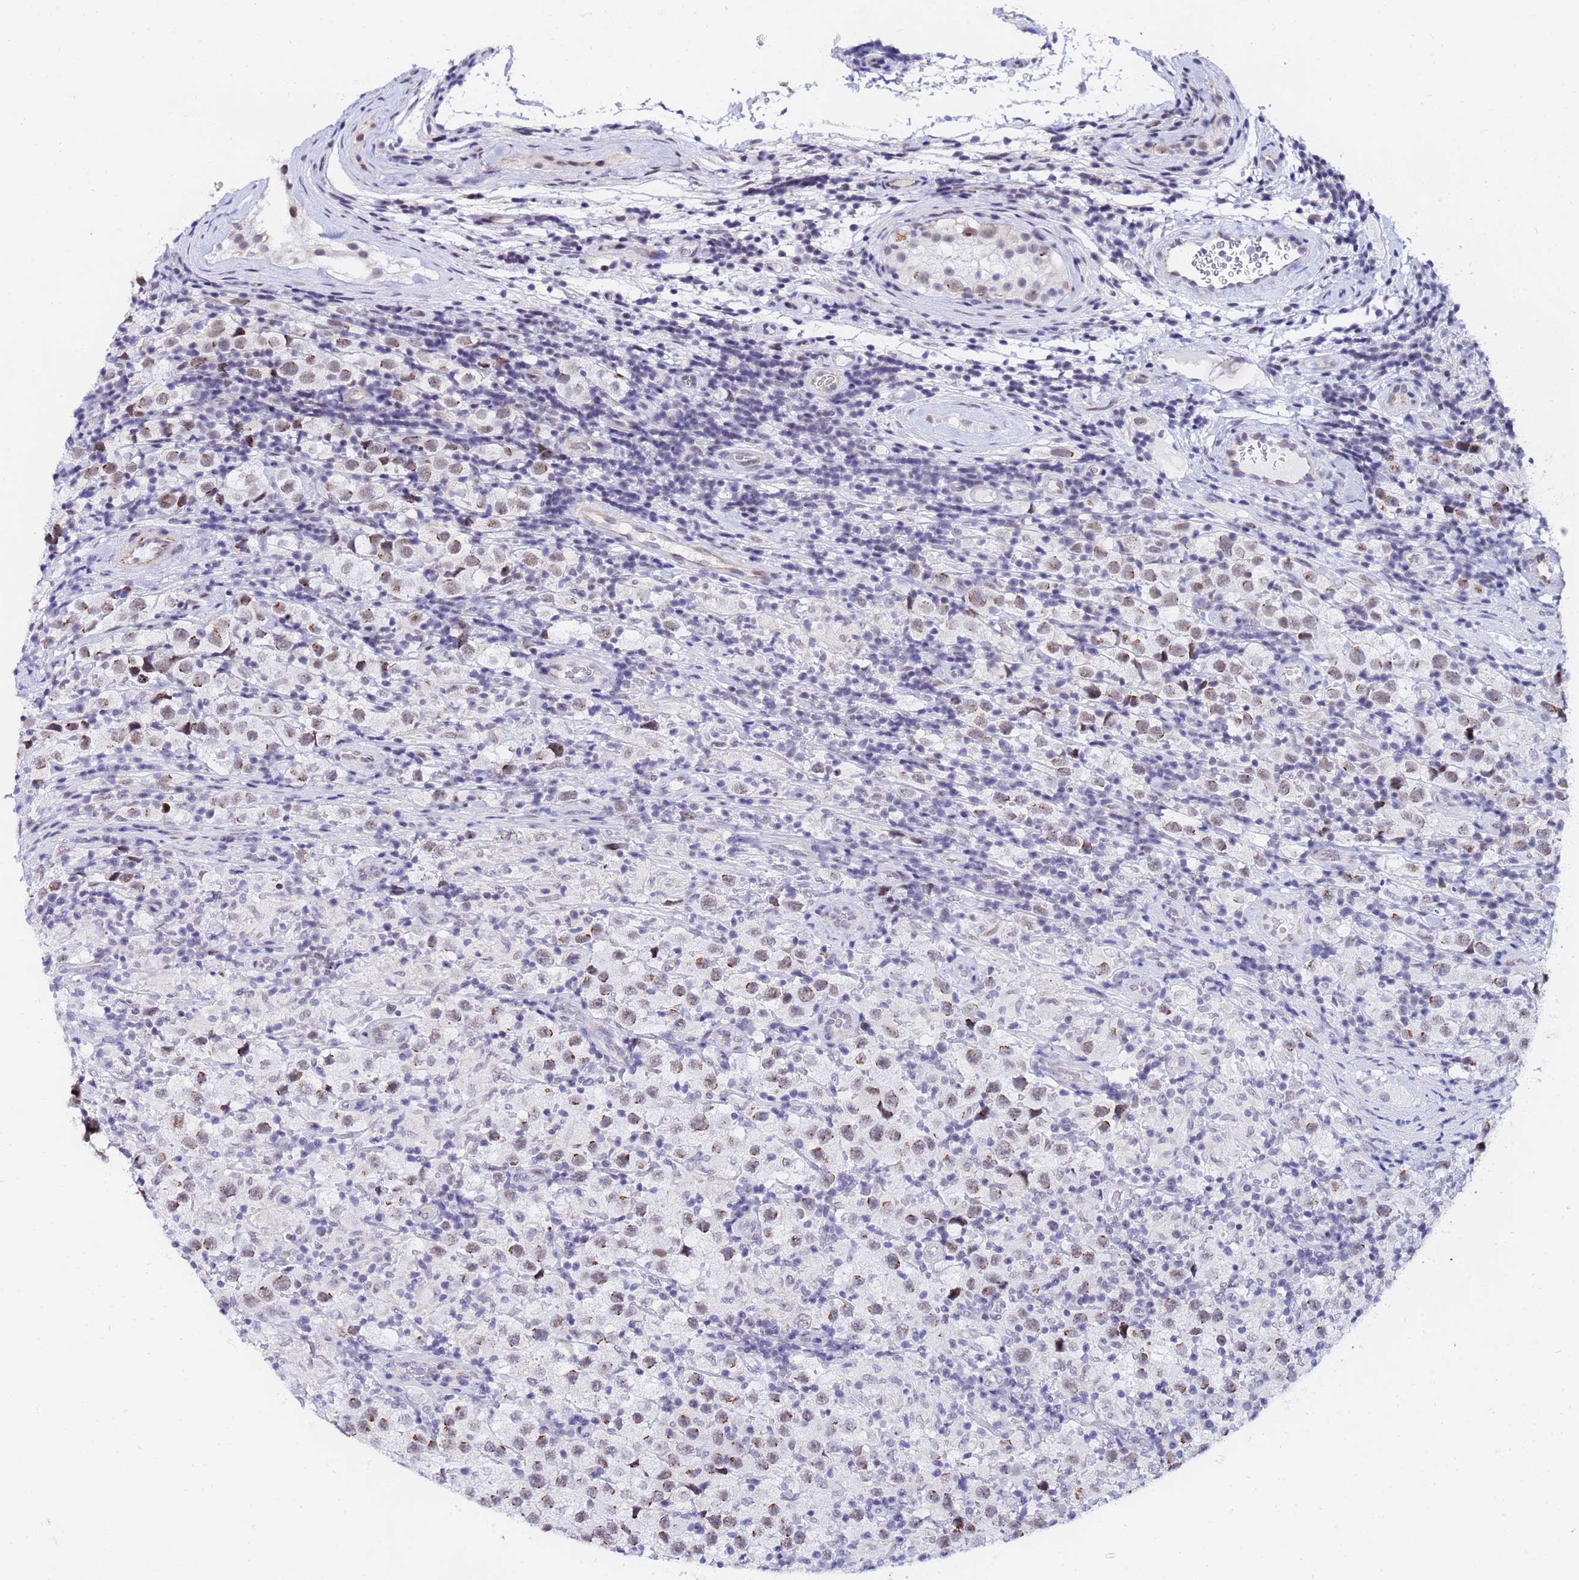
{"staining": {"intensity": "weak", "quantity": ">75%", "location": "cytoplasmic/membranous"}, "tissue": "testis cancer", "cell_type": "Tumor cells", "image_type": "cancer", "snomed": [{"axis": "morphology", "description": "Seminoma, NOS"}, {"axis": "morphology", "description": "Carcinoma, Embryonal, NOS"}, {"axis": "topography", "description": "Testis"}], "caption": "Tumor cells exhibit low levels of weak cytoplasmic/membranous expression in approximately >75% of cells in human testis cancer.", "gene": "CKMT1A", "patient": {"sex": "male", "age": 41}}